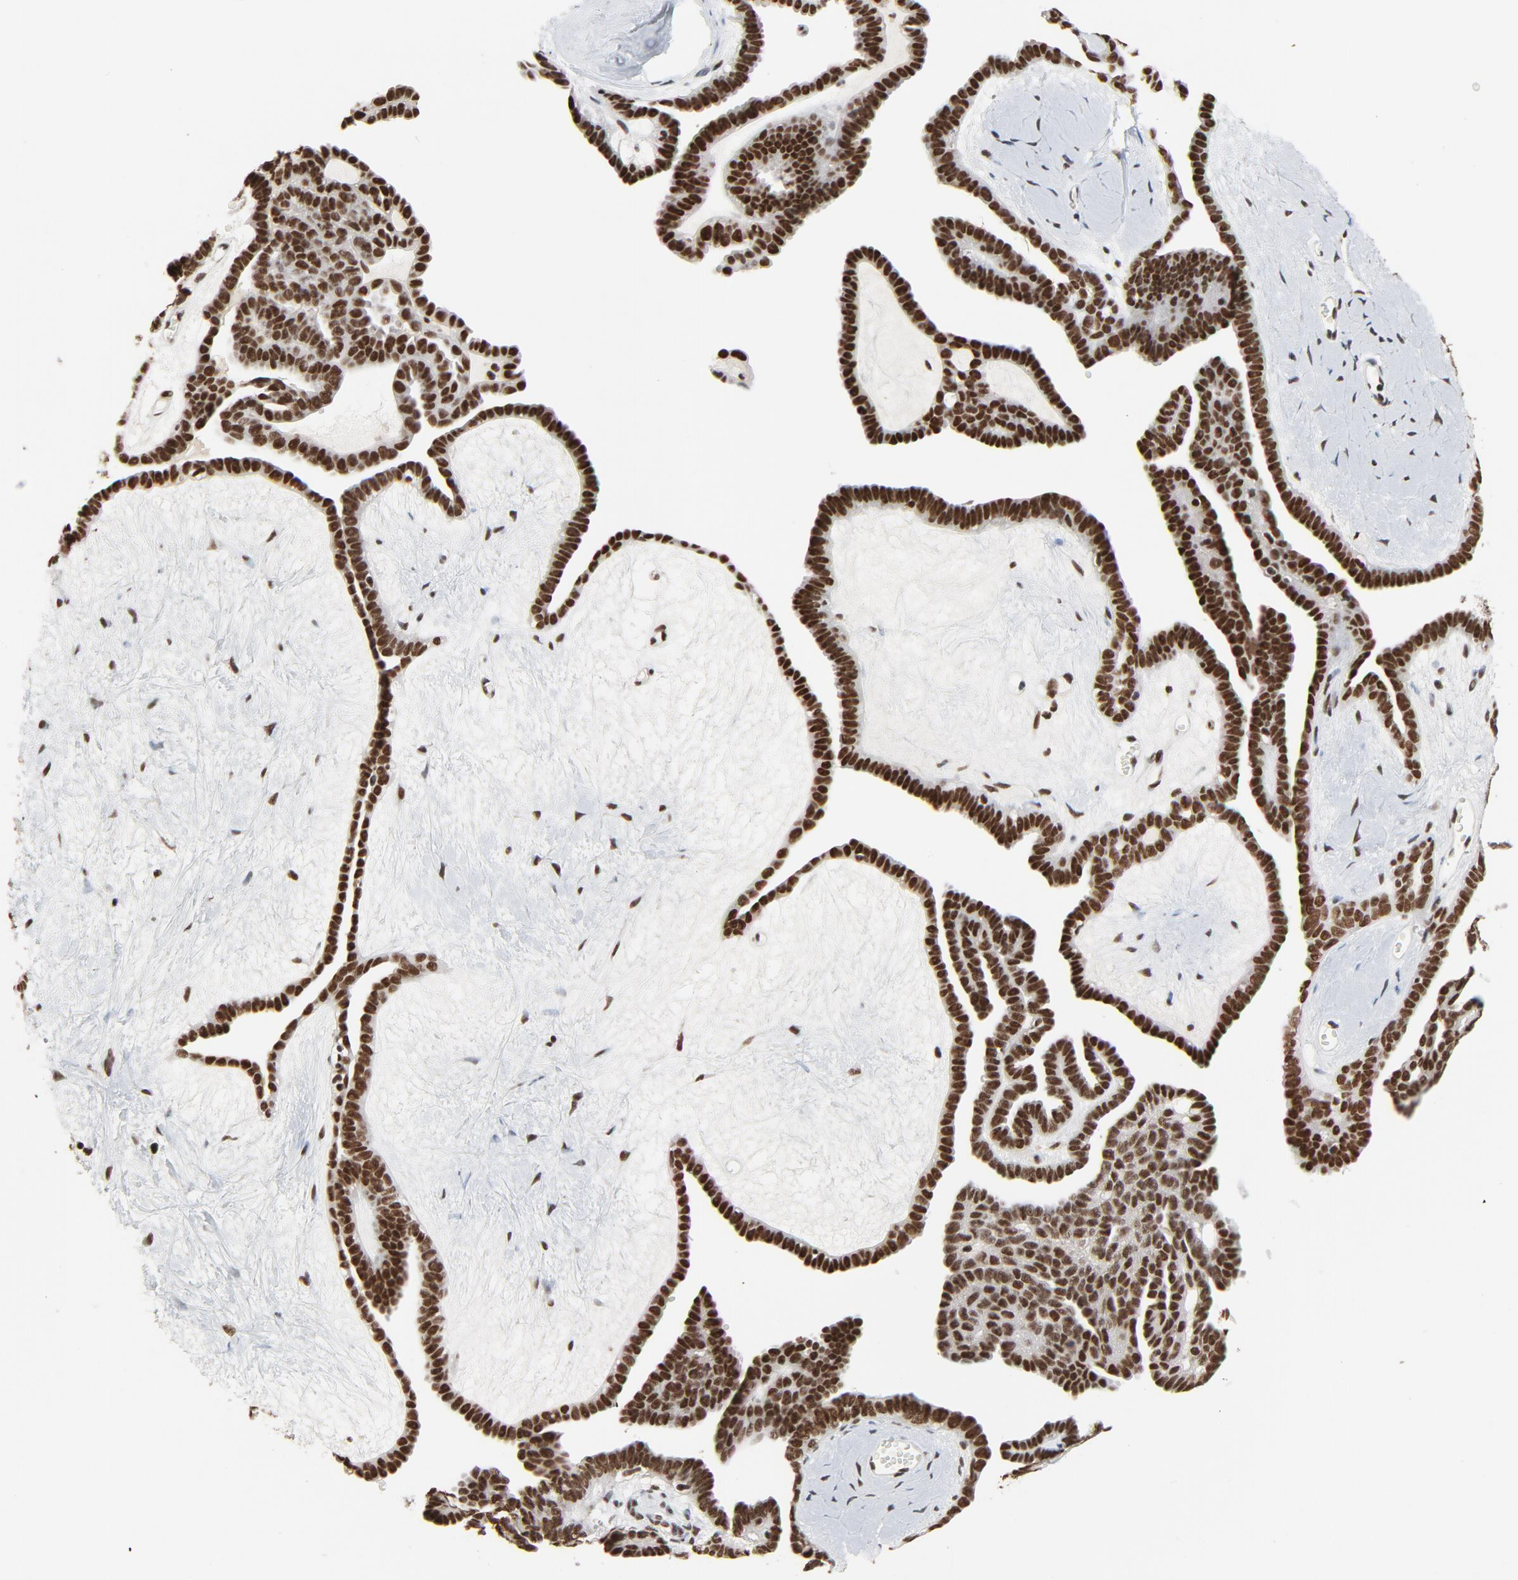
{"staining": {"intensity": "strong", "quantity": ">75%", "location": "nuclear"}, "tissue": "ovarian cancer", "cell_type": "Tumor cells", "image_type": "cancer", "snomed": [{"axis": "morphology", "description": "Cystadenocarcinoma, serous, NOS"}, {"axis": "topography", "description": "Ovary"}], "caption": "IHC micrograph of human serous cystadenocarcinoma (ovarian) stained for a protein (brown), which reveals high levels of strong nuclear positivity in approximately >75% of tumor cells.", "gene": "MRE11", "patient": {"sex": "female", "age": 71}}